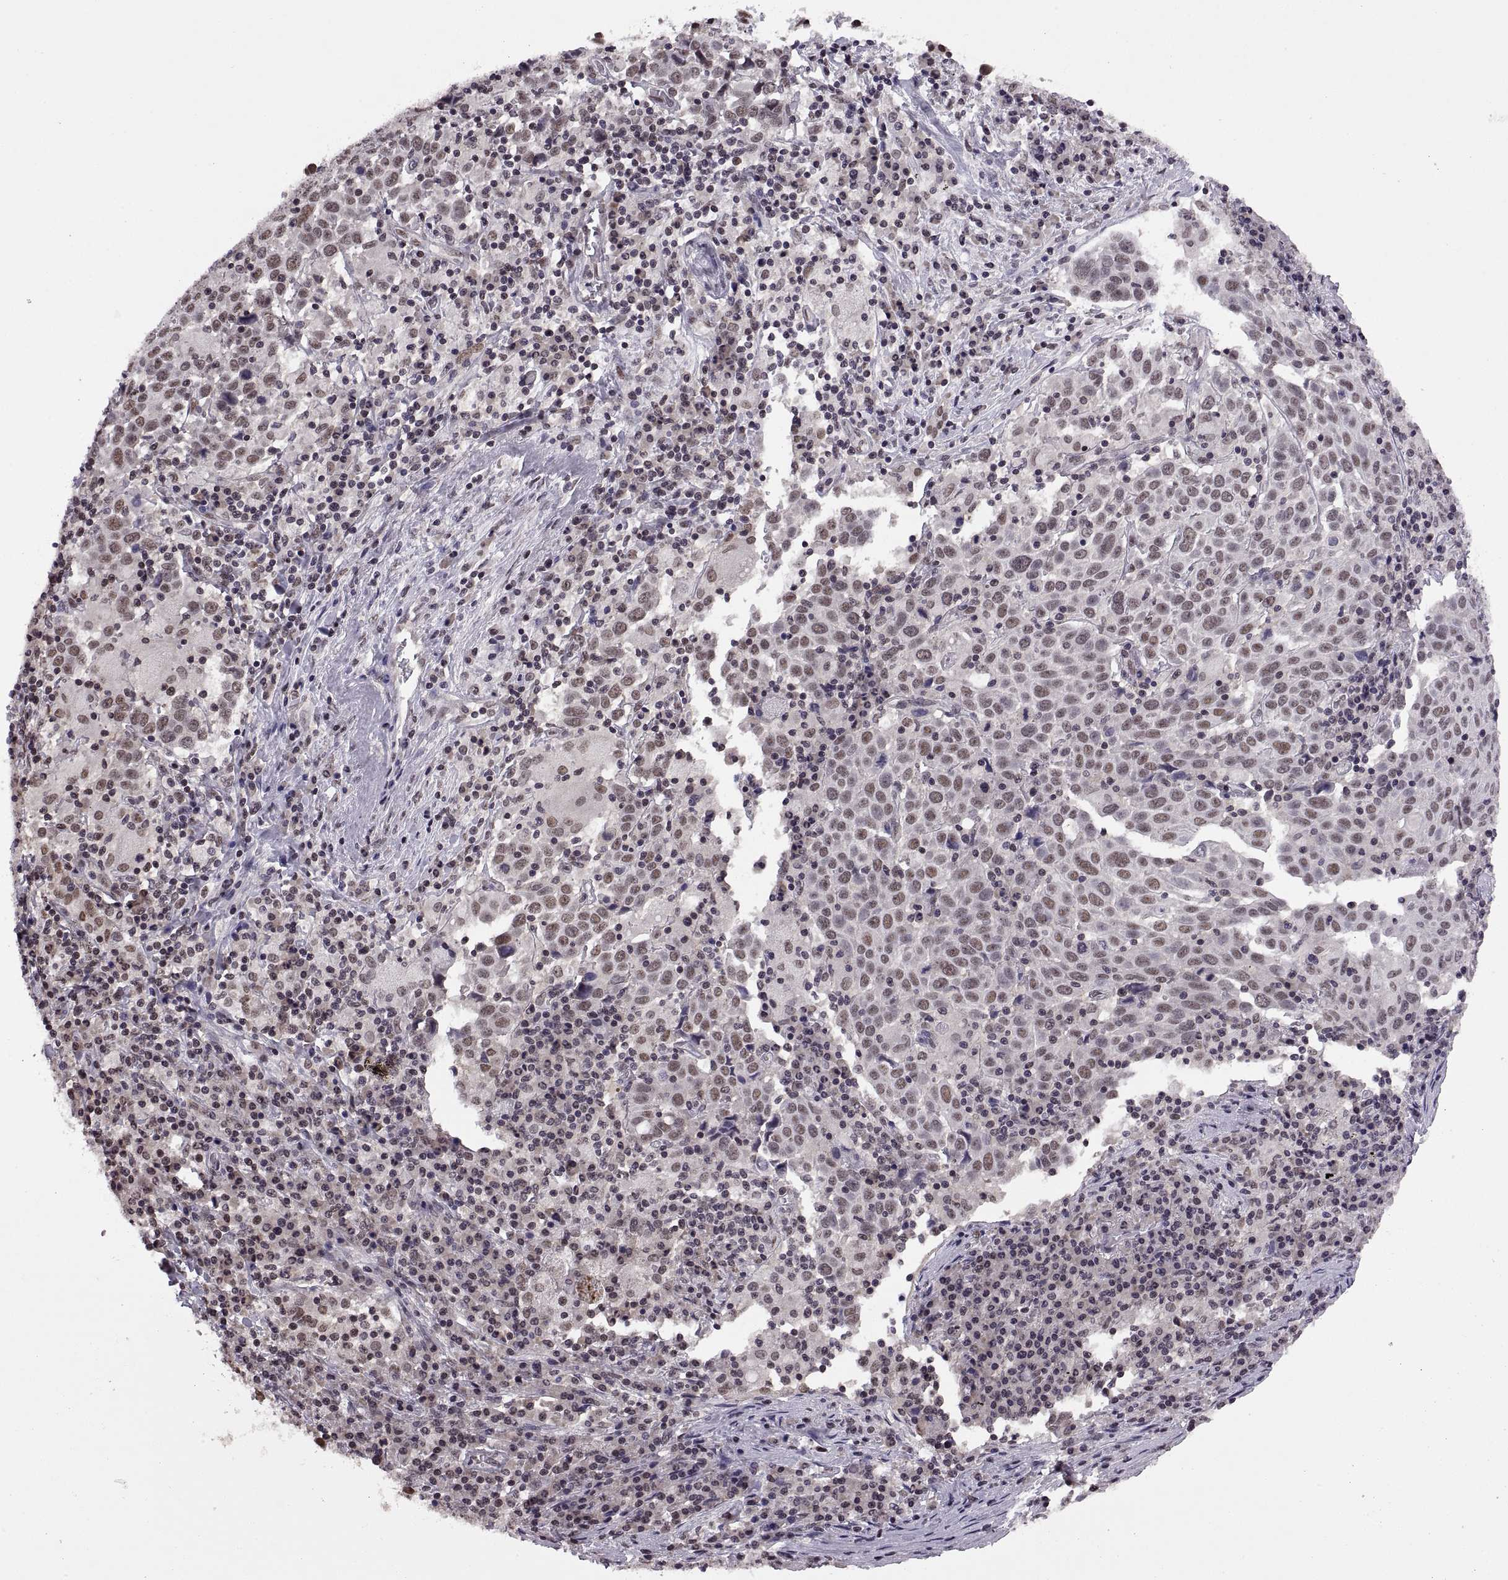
{"staining": {"intensity": "moderate", "quantity": "25%-75%", "location": "nuclear"}, "tissue": "lung cancer", "cell_type": "Tumor cells", "image_type": "cancer", "snomed": [{"axis": "morphology", "description": "Squamous cell carcinoma, NOS"}, {"axis": "topography", "description": "Lung"}], "caption": "Protein expression by immunohistochemistry shows moderate nuclear positivity in about 25%-75% of tumor cells in squamous cell carcinoma (lung).", "gene": "INTS3", "patient": {"sex": "male", "age": 57}}